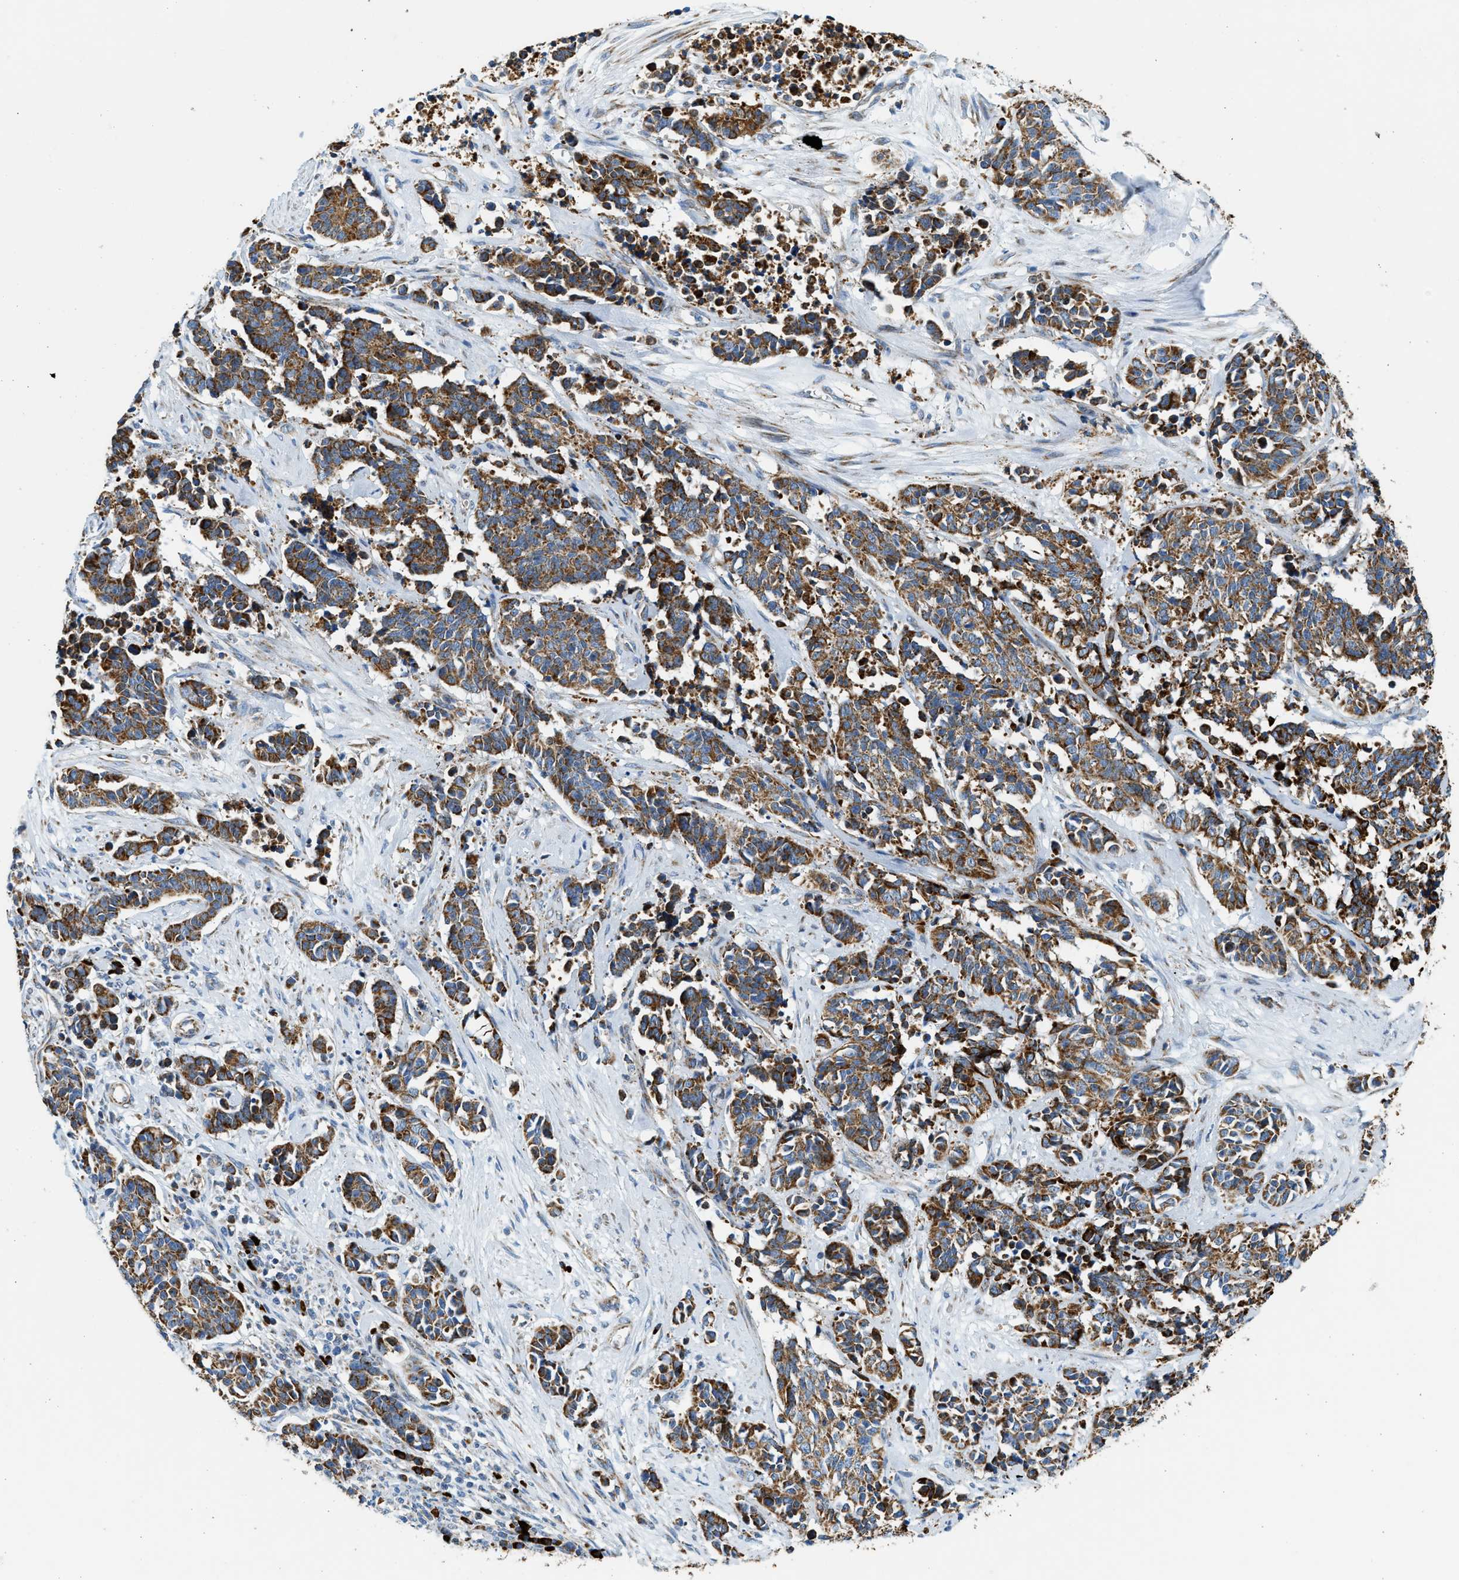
{"staining": {"intensity": "strong", "quantity": ">75%", "location": "cytoplasmic/membranous"}, "tissue": "cervical cancer", "cell_type": "Tumor cells", "image_type": "cancer", "snomed": [{"axis": "morphology", "description": "Squamous cell carcinoma, NOS"}, {"axis": "topography", "description": "Cervix"}], "caption": "This photomicrograph exhibits immunohistochemistry (IHC) staining of cervical squamous cell carcinoma, with high strong cytoplasmic/membranous expression in approximately >75% of tumor cells.", "gene": "KCNMB3", "patient": {"sex": "female", "age": 35}}